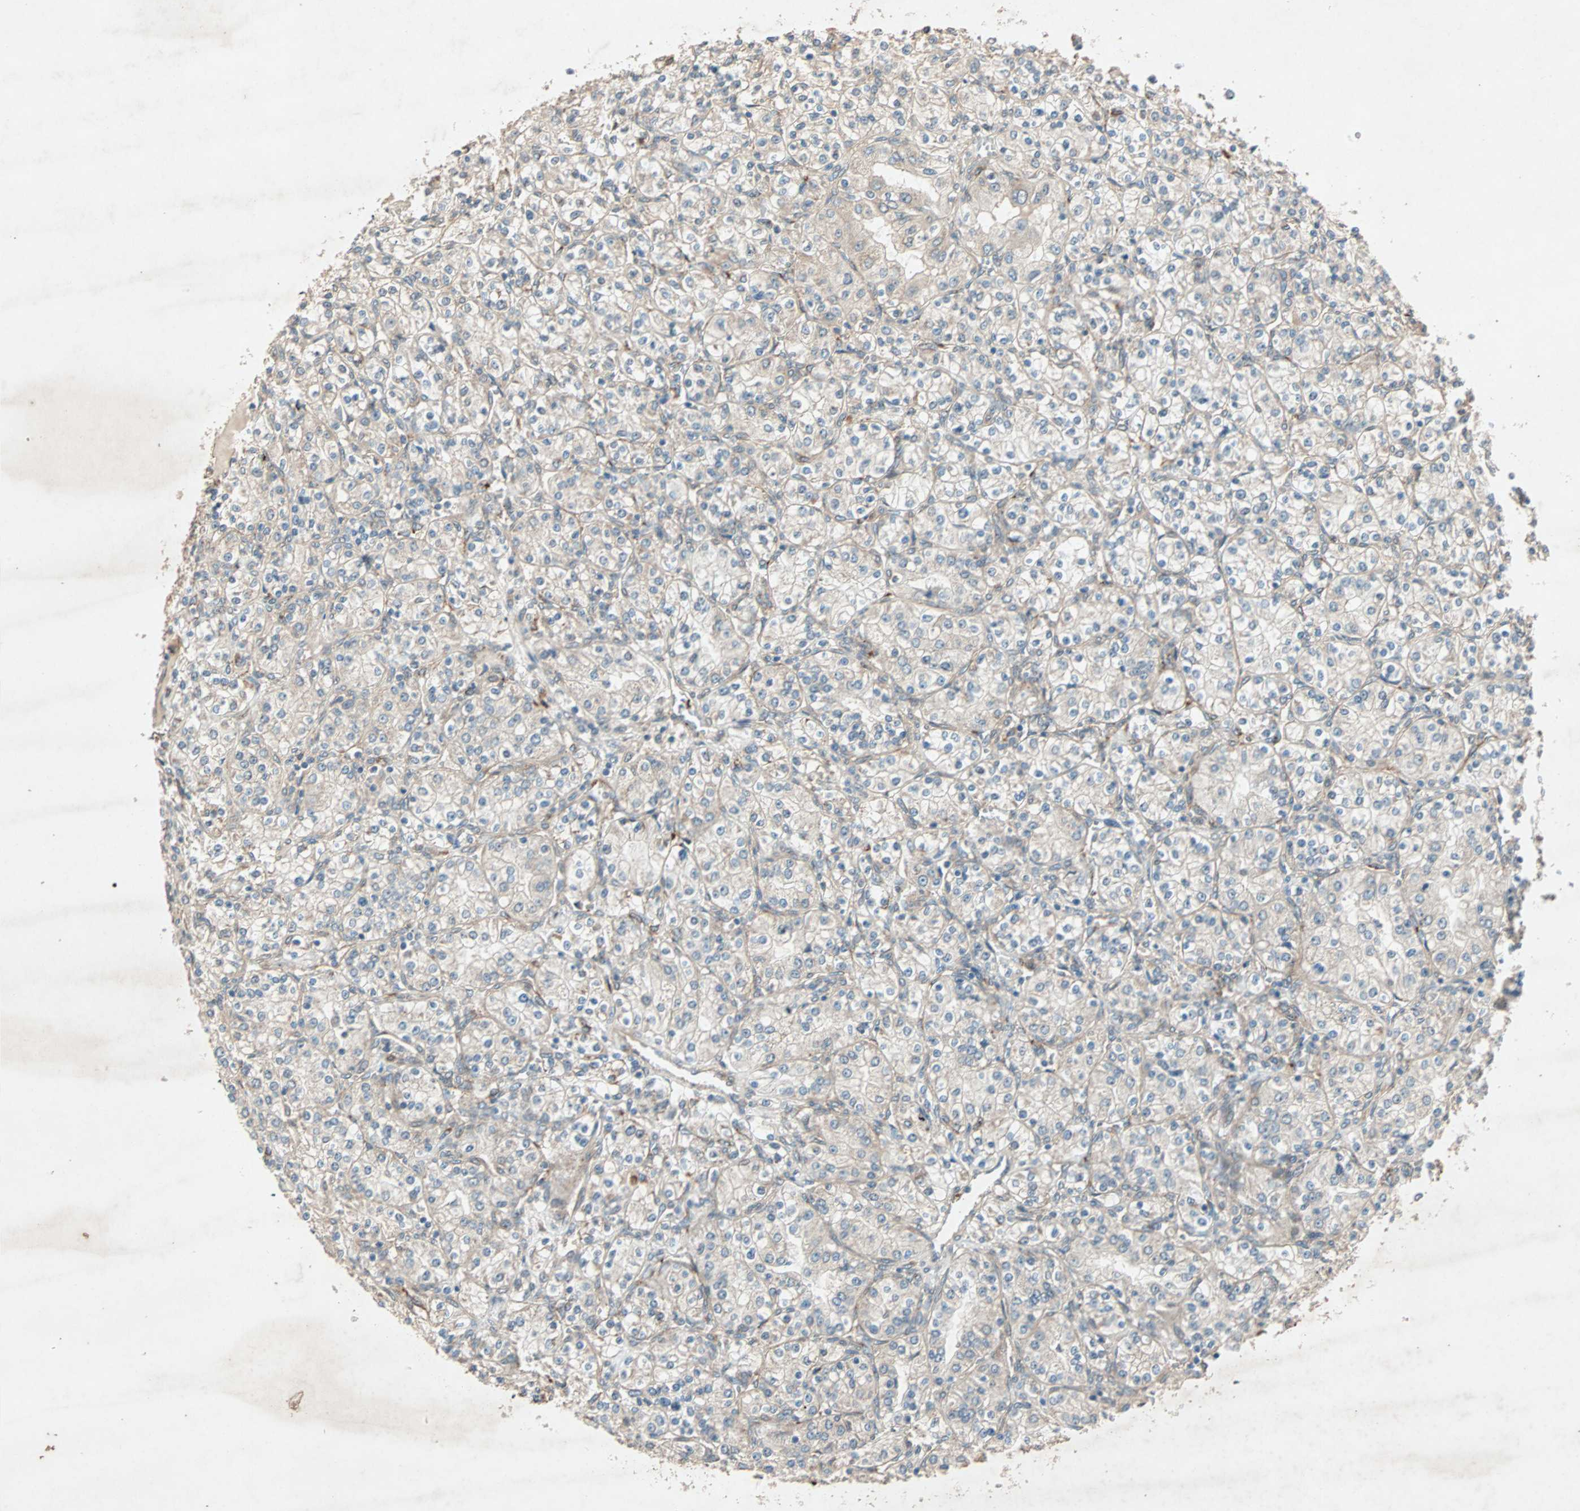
{"staining": {"intensity": "weak", "quantity": "<25%", "location": "cytoplasmic/membranous"}, "tissue": "renal cancer", "cell_type": "Tumor cells", "image_type": "cancer", "snomed": [{"axis": "morphology", "description": "Adenocarcinoma, NOS"}, {"axis": "topography", "description": "Kidney"}], "caption": "Micrograph shows no protein expression in tumor cells of adenocarcinoma (renal) tissue.", "gene": "SDSL", "patient": {"sex": "male", "age": 77}}